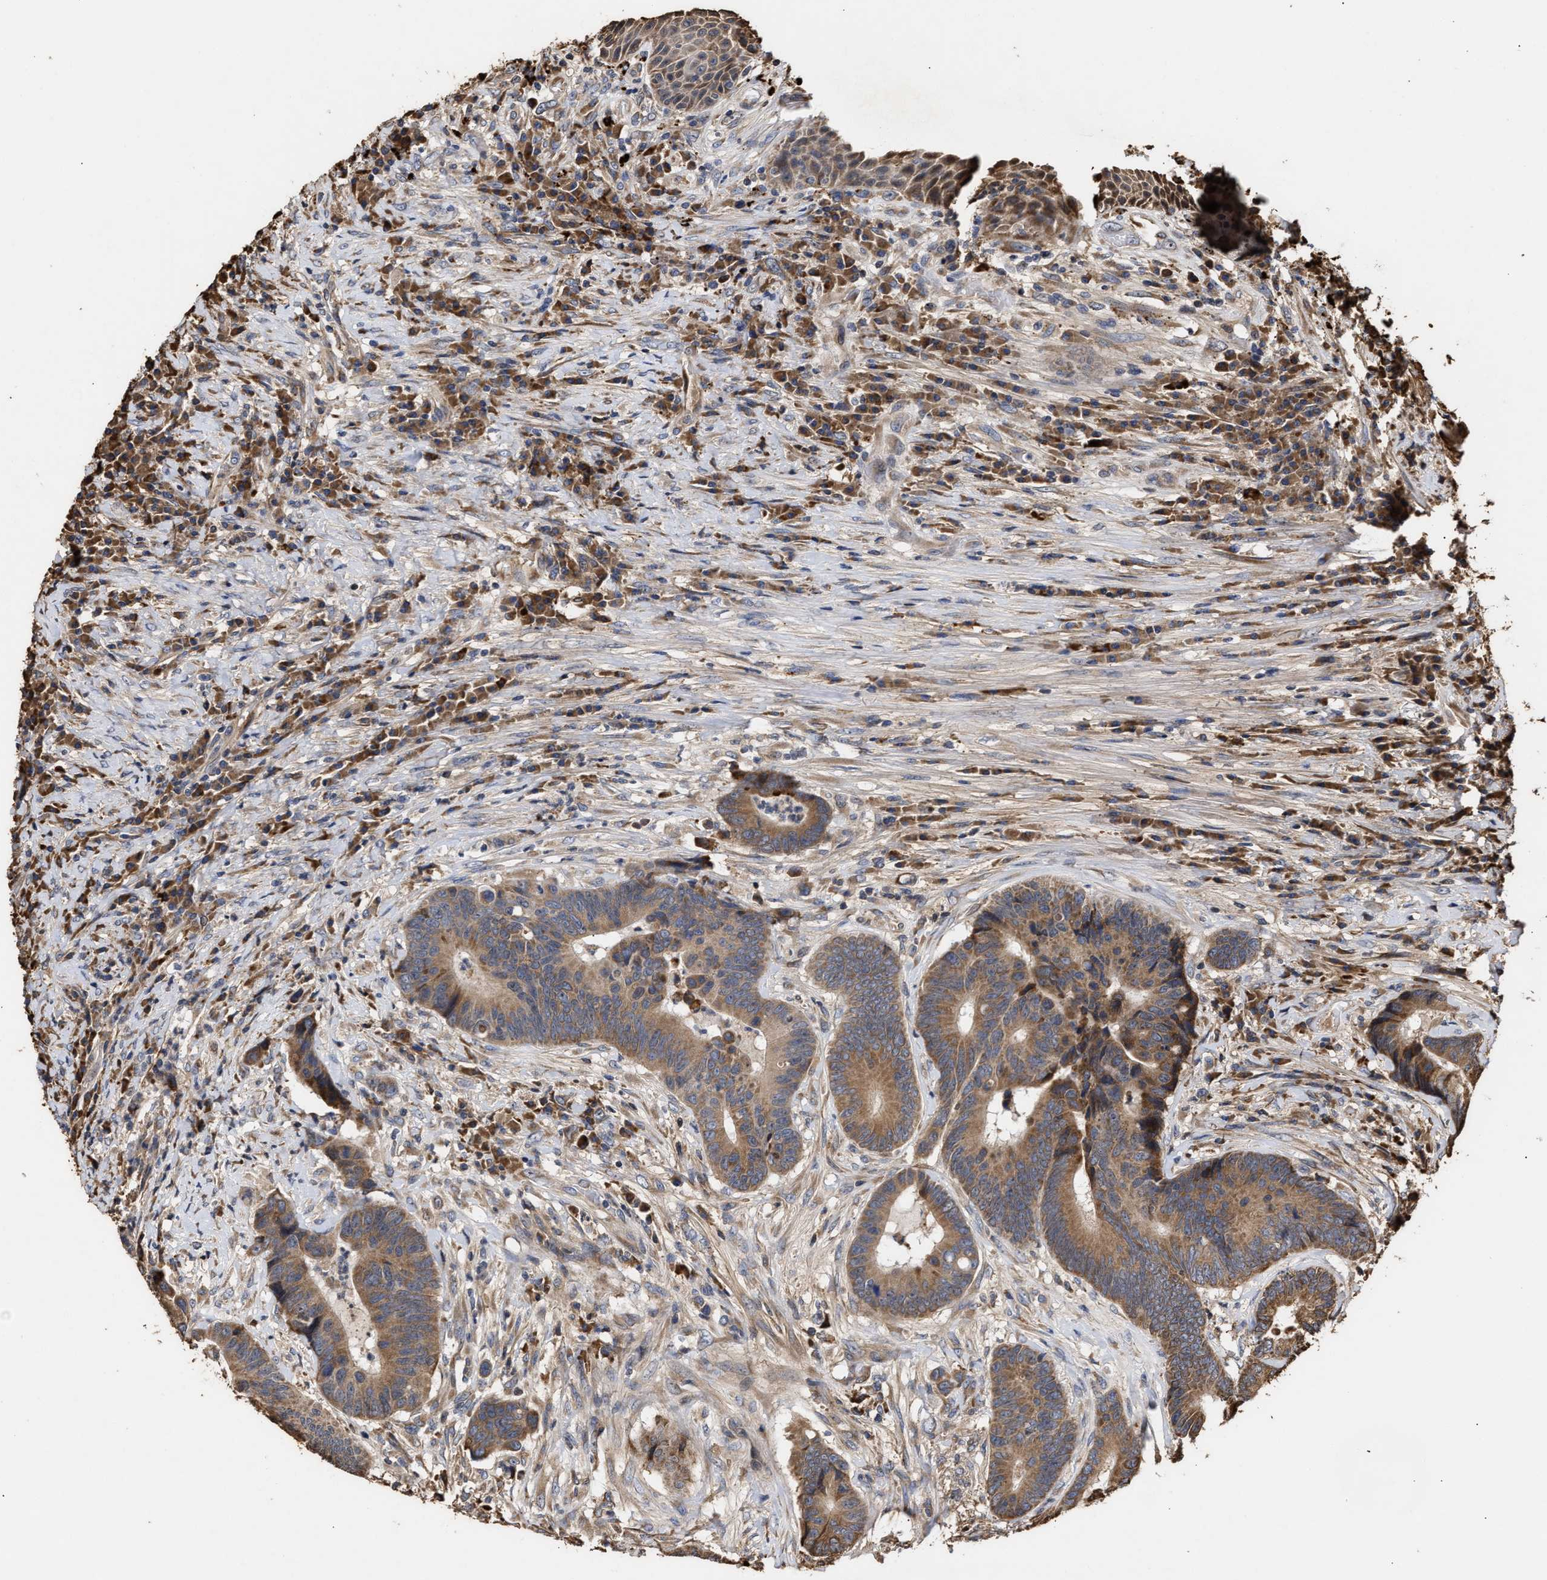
{"staining": {"intensity": "moderate", "quantity": ">75%", "location": "cytoplasmic/membranous"}, "tissue": "colorectal cancer", "cell_type": "Tumor cells", "image_type": "cancer", "snomed": [{"axis": "morphology", "description": "Adenocarcinoma, NOS"}, {"axis": "topography", "description": "Rectum"}, {"axis": "topography", "description": "Anal"}], "caption": "Colorectal cancer (adenocarcinoma) stained for a protein (brown) demonstrates moderate cytoplasmic/membranous positive positivity in about >75% of tumor cells.", "gene": "GOSR1", "patient": {"sex": "female", "age": 89}}